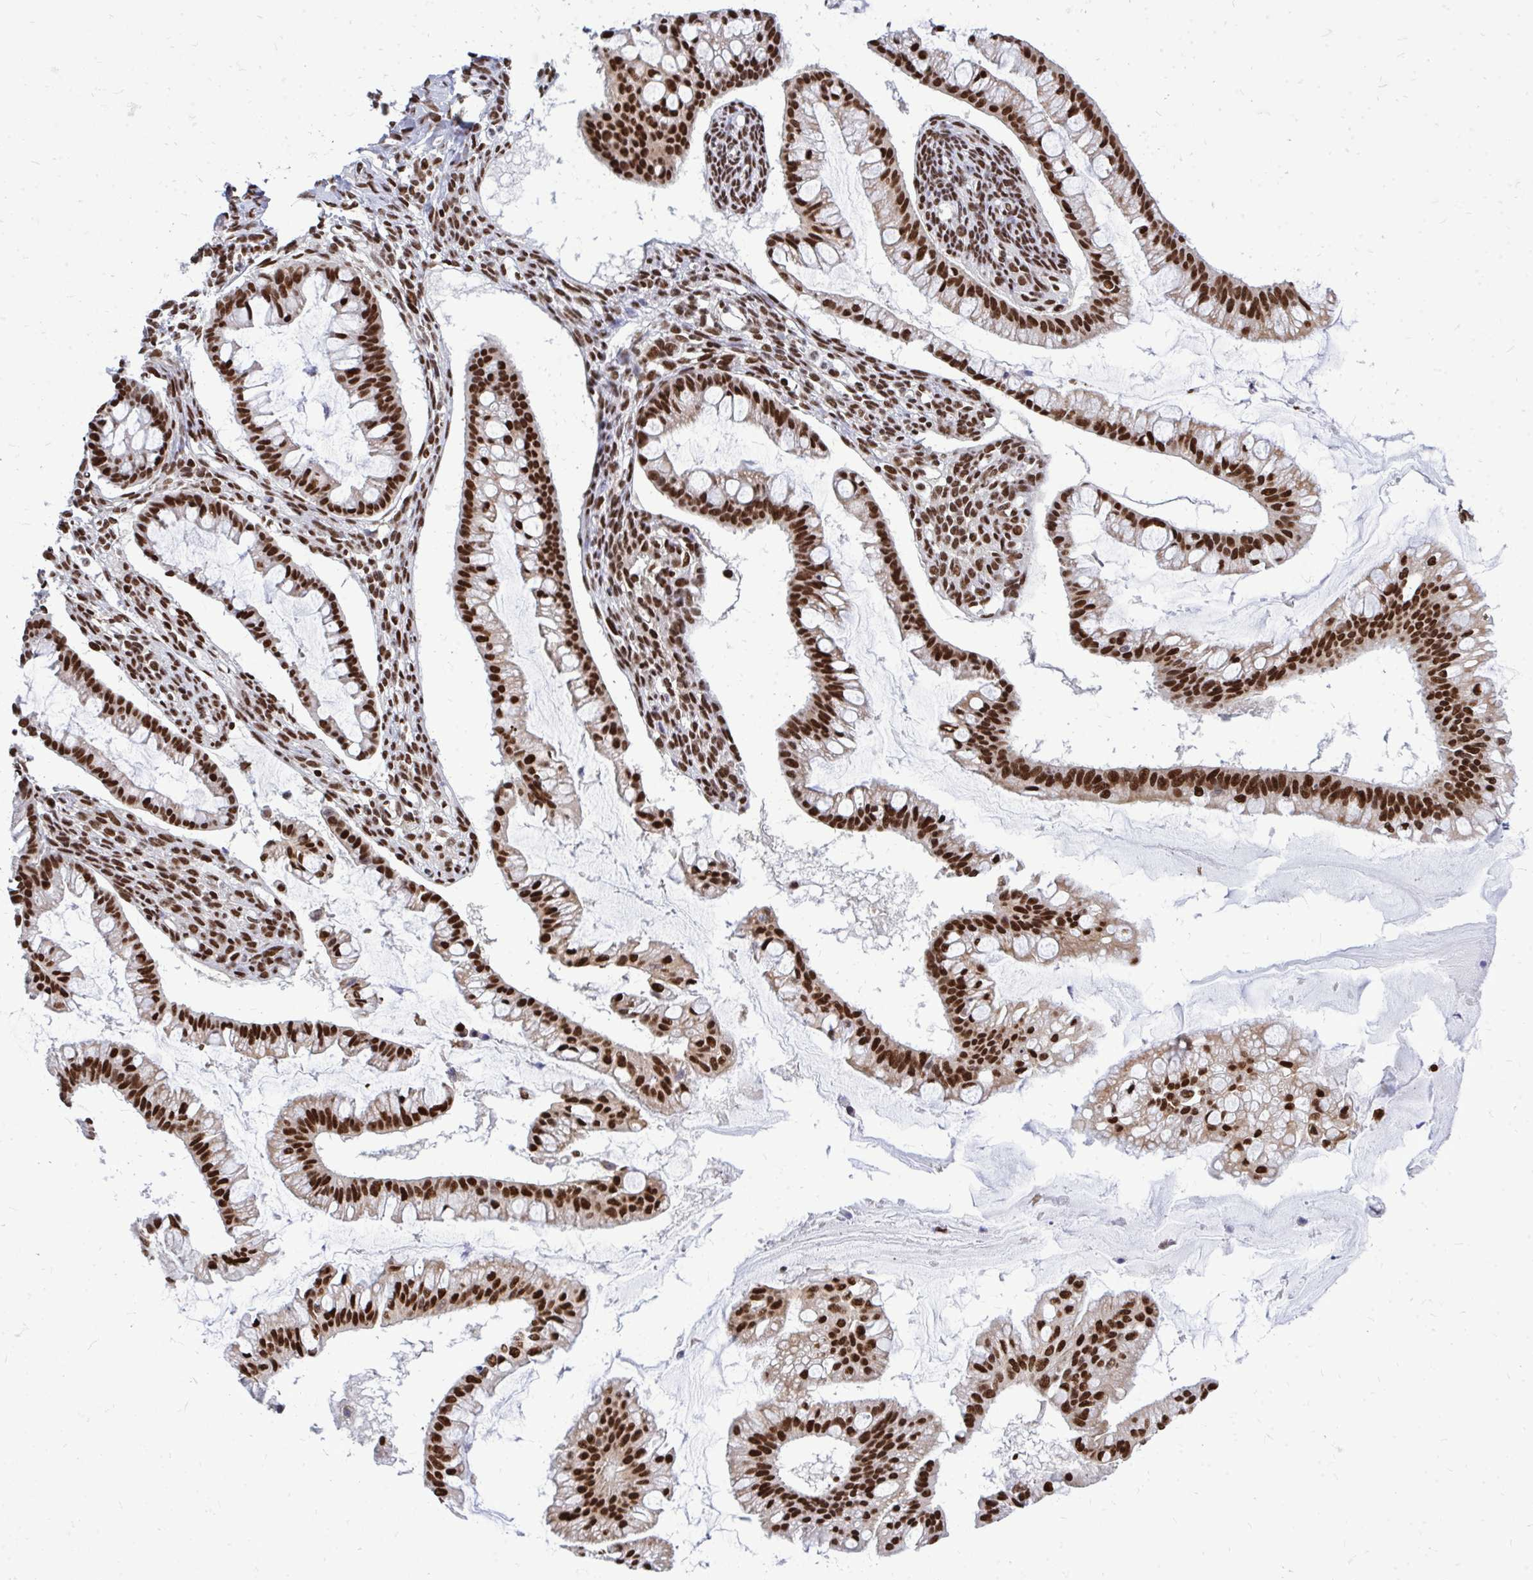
{"staining": {"intensity": "strong", "quantity": ">75%", "location": "nuclear"}, "tissue": "ovarian cancer", "cell_type": "Tumor cells", "image_type": "cancer", "snomed": [{"axis": "morphology", "description": "Cystadenocarcinoma, mucinous, NOS"}, {"axis": "topography", "description": "Ovary"}], "caption": "Protein staining reveals strong nuclear positivity in about >75% of tumor cells in ovarian cancer (mucinous cystadenocarcinoma).", "gene": "TBL1Y", "patient": {"sex": "female", "age": 73}}